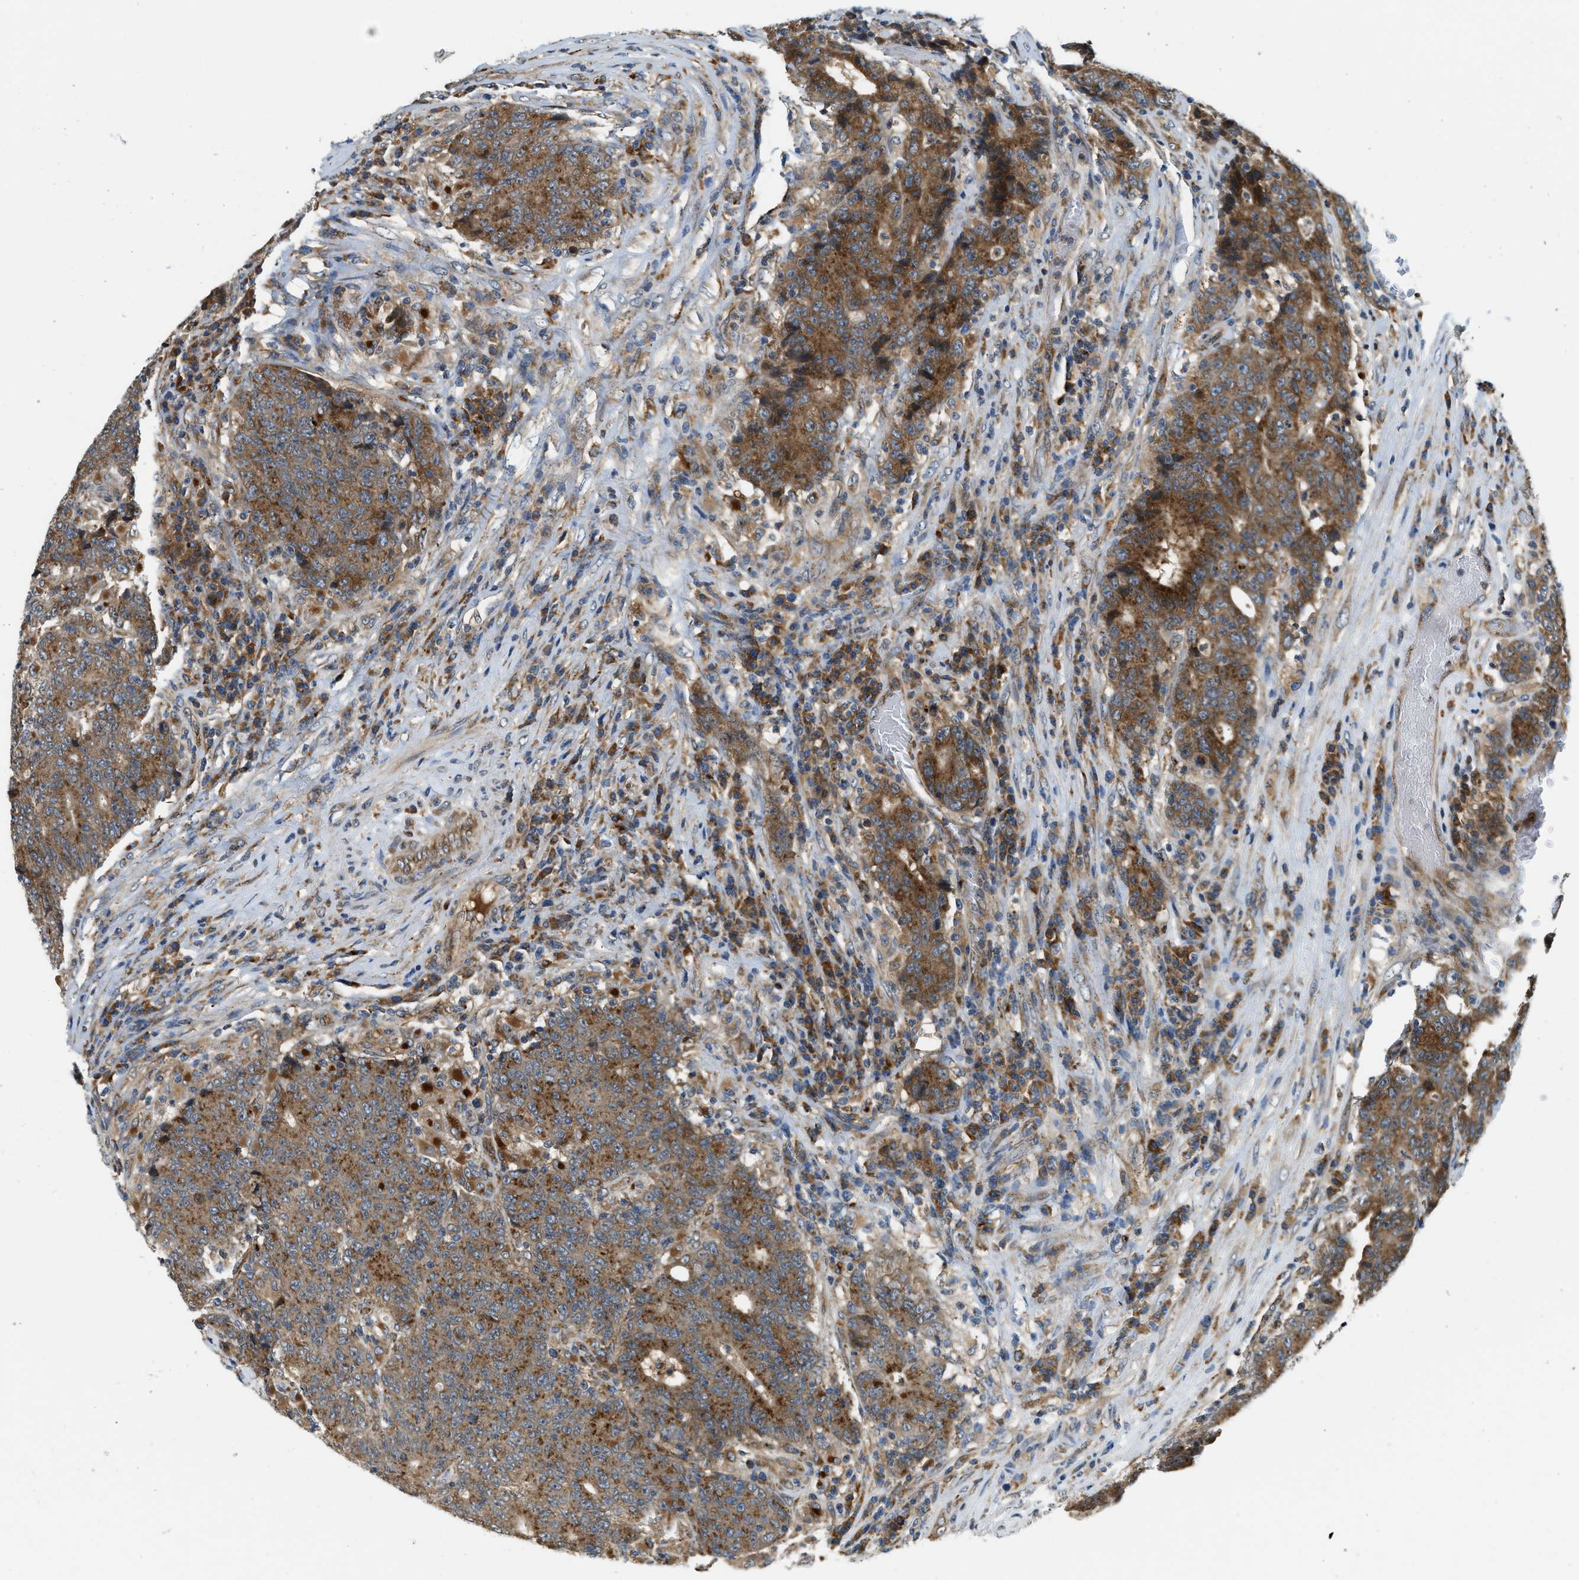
{"staining": {"intensity": "moderate", "quantity": ">75%", "location": "cytoplasmic/membranous"}, "tissue": "colorectal cancer", "cell_type": "Tumor cells", "image_type": "cancer", "snomed": [{"axis": "morphology", "description": "Normal tissue, NOS"}, {"axis": "morphology", "description": "Adenocarcinoma, NOS"}, {"axis": "topography", "description": "Colon"}], "caption": "High-magnification brightfield microscopy of colorectal adenocarcinoma stained with DAB (brown) and counterstained with hematoxylin (blue). tumor cells exhibit moderate cytoplasmic/membranous staining is seen in approximately>75% of cells.", "gene": "STARD3NL", "patient": {"sex": "female", "age": 75}}